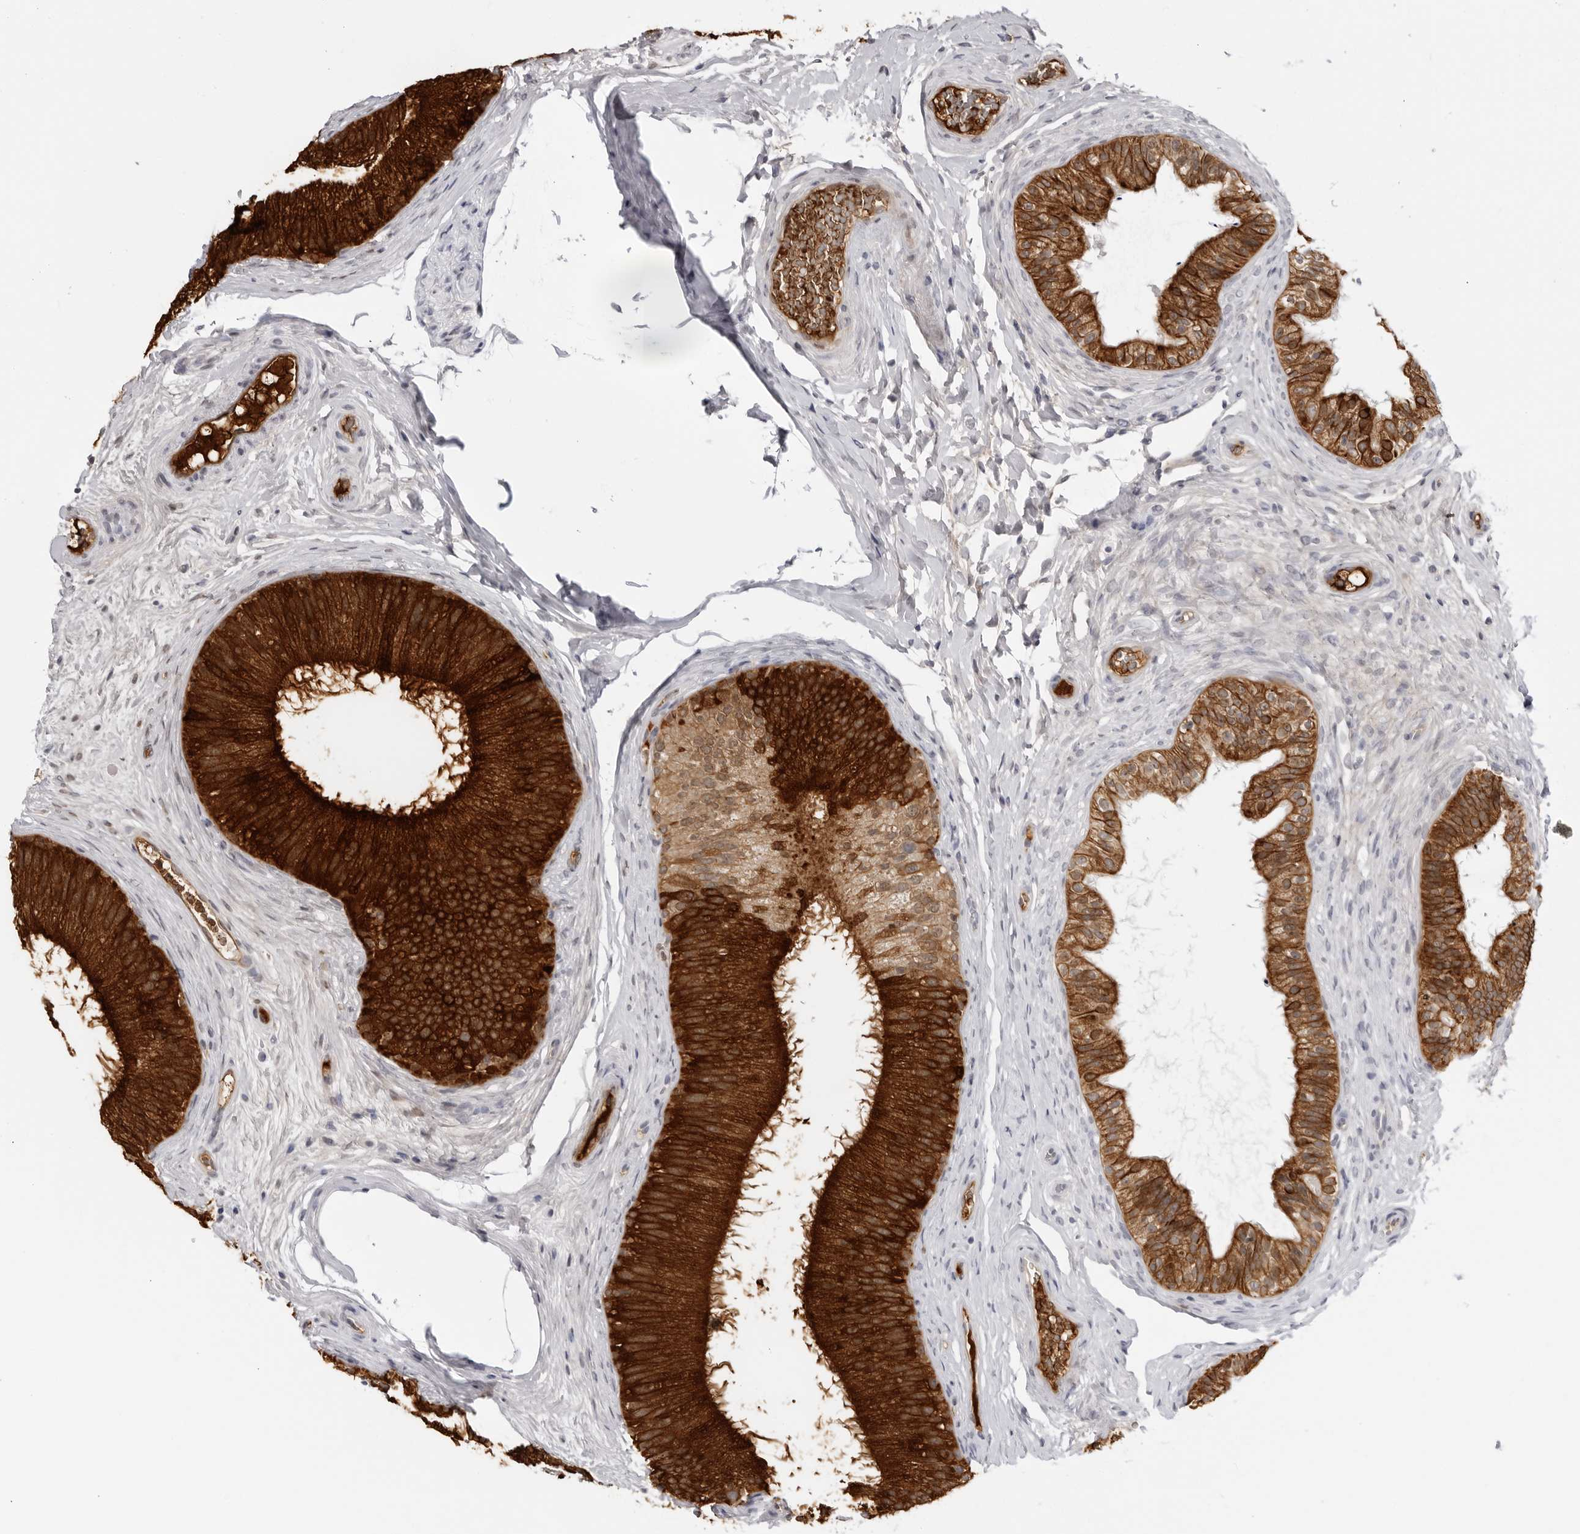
{"staining": {"intensity": "strong", "quantity": ">75%", "location": "cytoplasmic/membranous"}, "tissue": "epididymis", "cell_type": "Glandular cells", "image_type": "normal", "snomed": [{"axis": "morphology", "description": "Normal tissue, NOS"}, {"axis": "topography", "description": "Epididymis"}], "caption": "Immunohistochemistry (DAB) staining of benign epididymis shows strong cytoplasmic/membranous protein staining in approximately >75% of glandular cells. (DAB IHC, brown staining for protein, blue staining for nuclei).", "gene": "SERPINF2", "patient": {"sex": "male", "age": 45}}